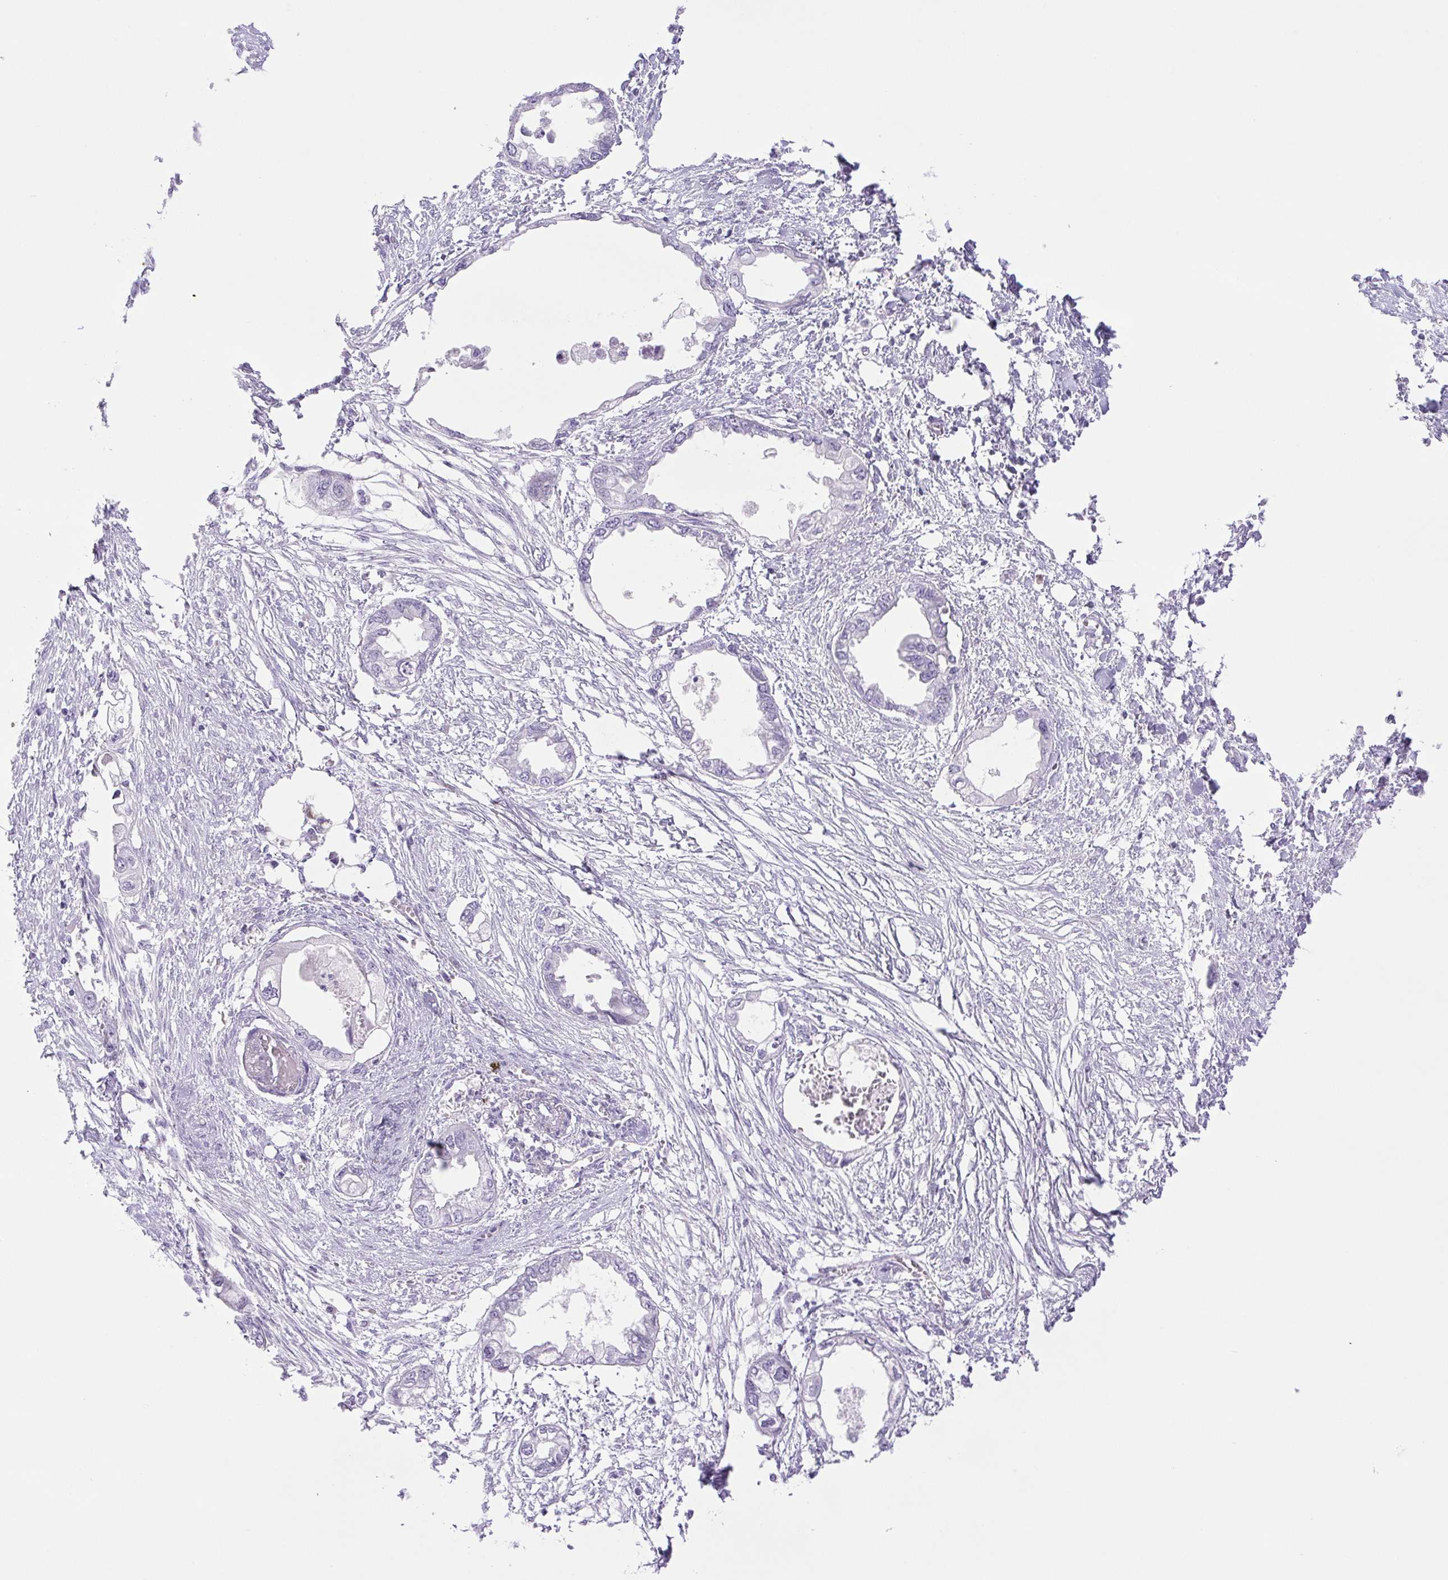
{"staining": {"intensity": "negative", "quantity": "none", "location": "none"}, "tissue": "endometrial cancer", "cell_type": "Tumor cells", "image_type": "cancer", "snomed": [{"axis": "morphology", "description": "Adenocarcinoma, NOS"}, {"axis": "morphology", "description": "Adenocarcinoma, metastatic, NOS"}, {"axis": "topography", "description": "Adipose tissue"}, {"axis": "topography", "description": "Endometrium"}], "caption": "IHC of endometrial cancer (adenocarcinoma) displays no staining in tumor cells. (Stains: DAB IHC with hematoxylin counter stain, Microscopy: brightfield microscopy at high magnification).", "gene": "CDSN", "patient": {"sex": "female", "age": 67}}